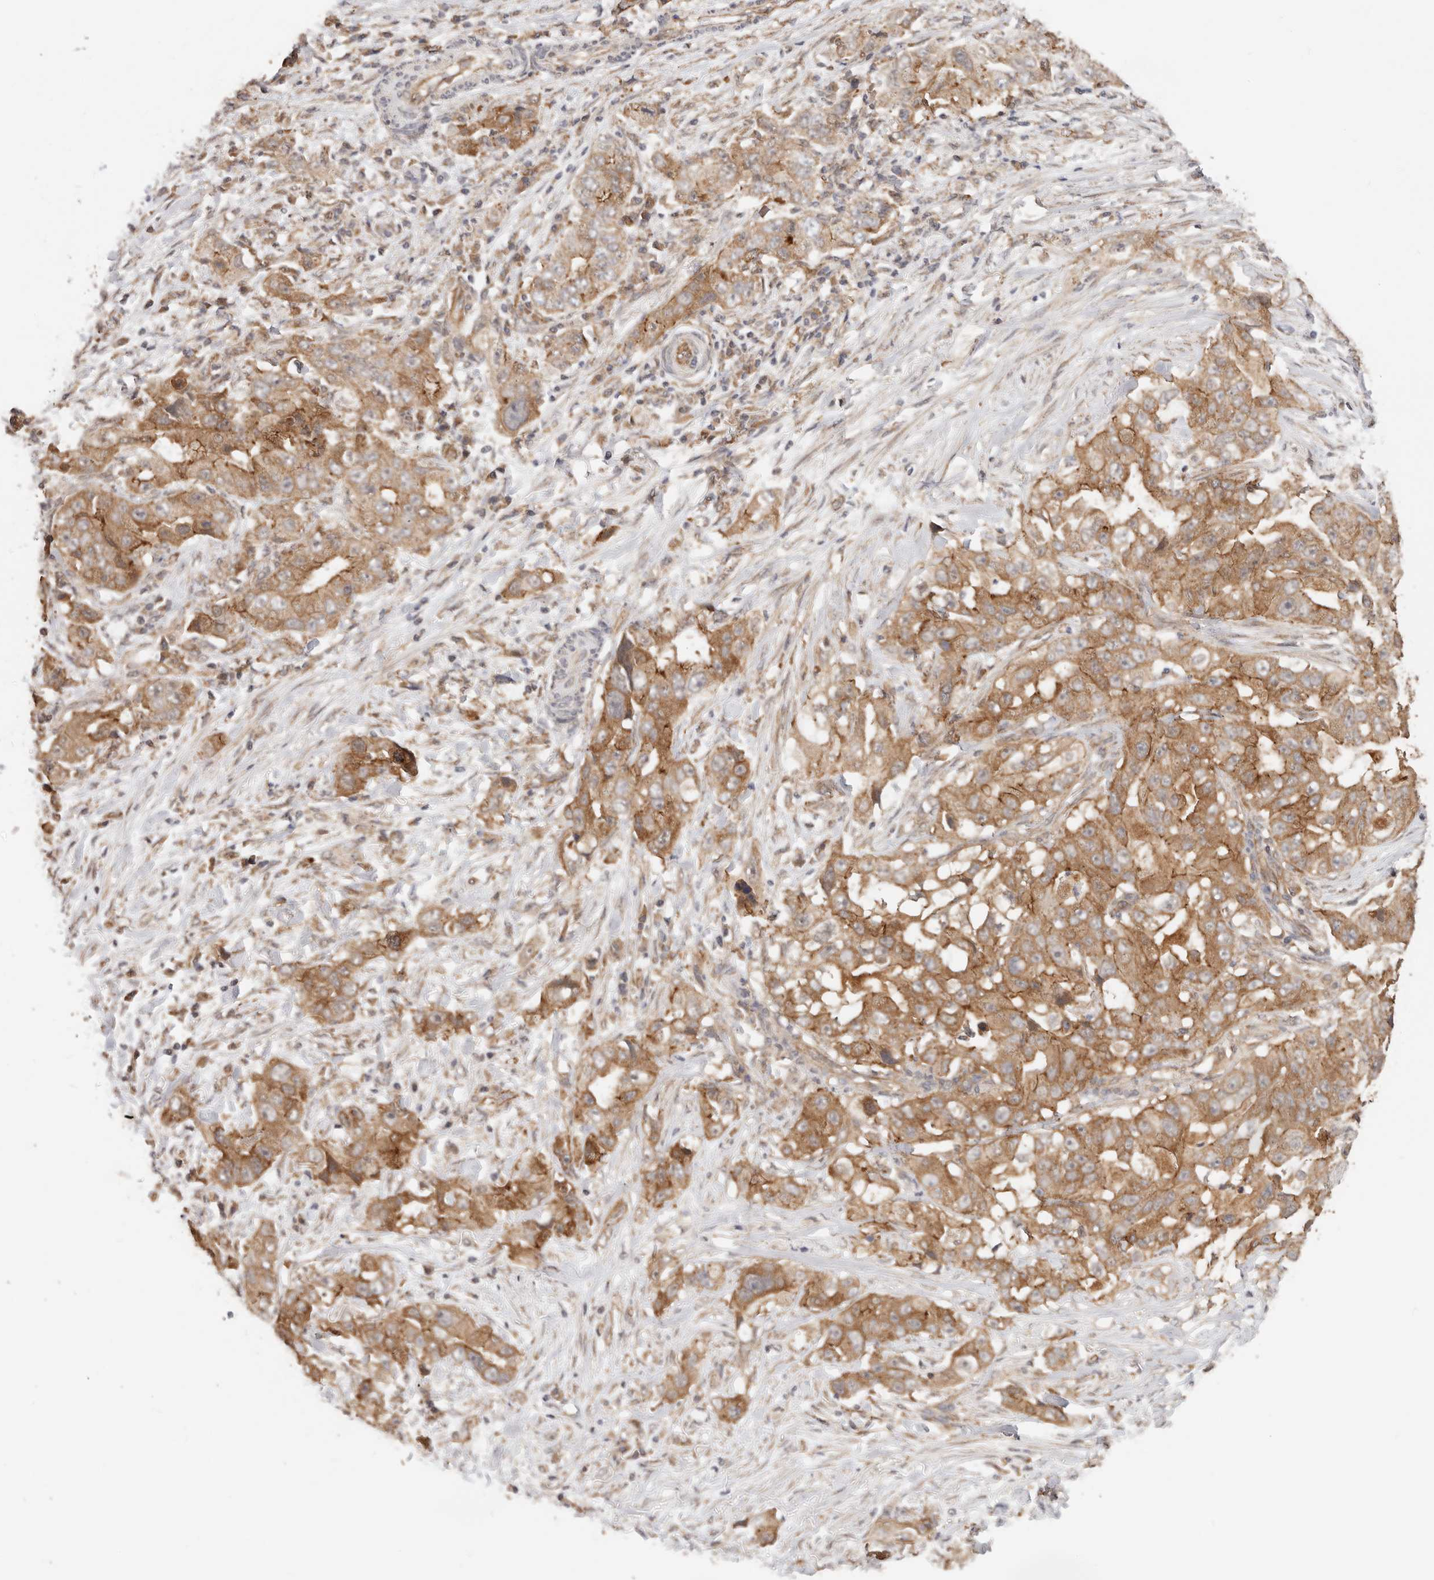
{"staining": {"intensity": "moderate", "quantity": ">75%", "location": "cytoplasmic/membranous"}, "tissue": "lung cancer", "cell_type": "Tumor cells", "image_type": "cancer", "snomed": [{"axis": "morphology", "description": "Adenocarcinoma, NOS"}, {"axis": "topography", "description": "Lung"}], "caption": "Lung cancer (adenocarcinoma) was stained to show a protein in brown. There is medium levels of moderate cytoplasmic/membranous expression in about >75% of tumor cells.", "gene": "AFDN", "patient": {"sex": "female", "age": 51}}